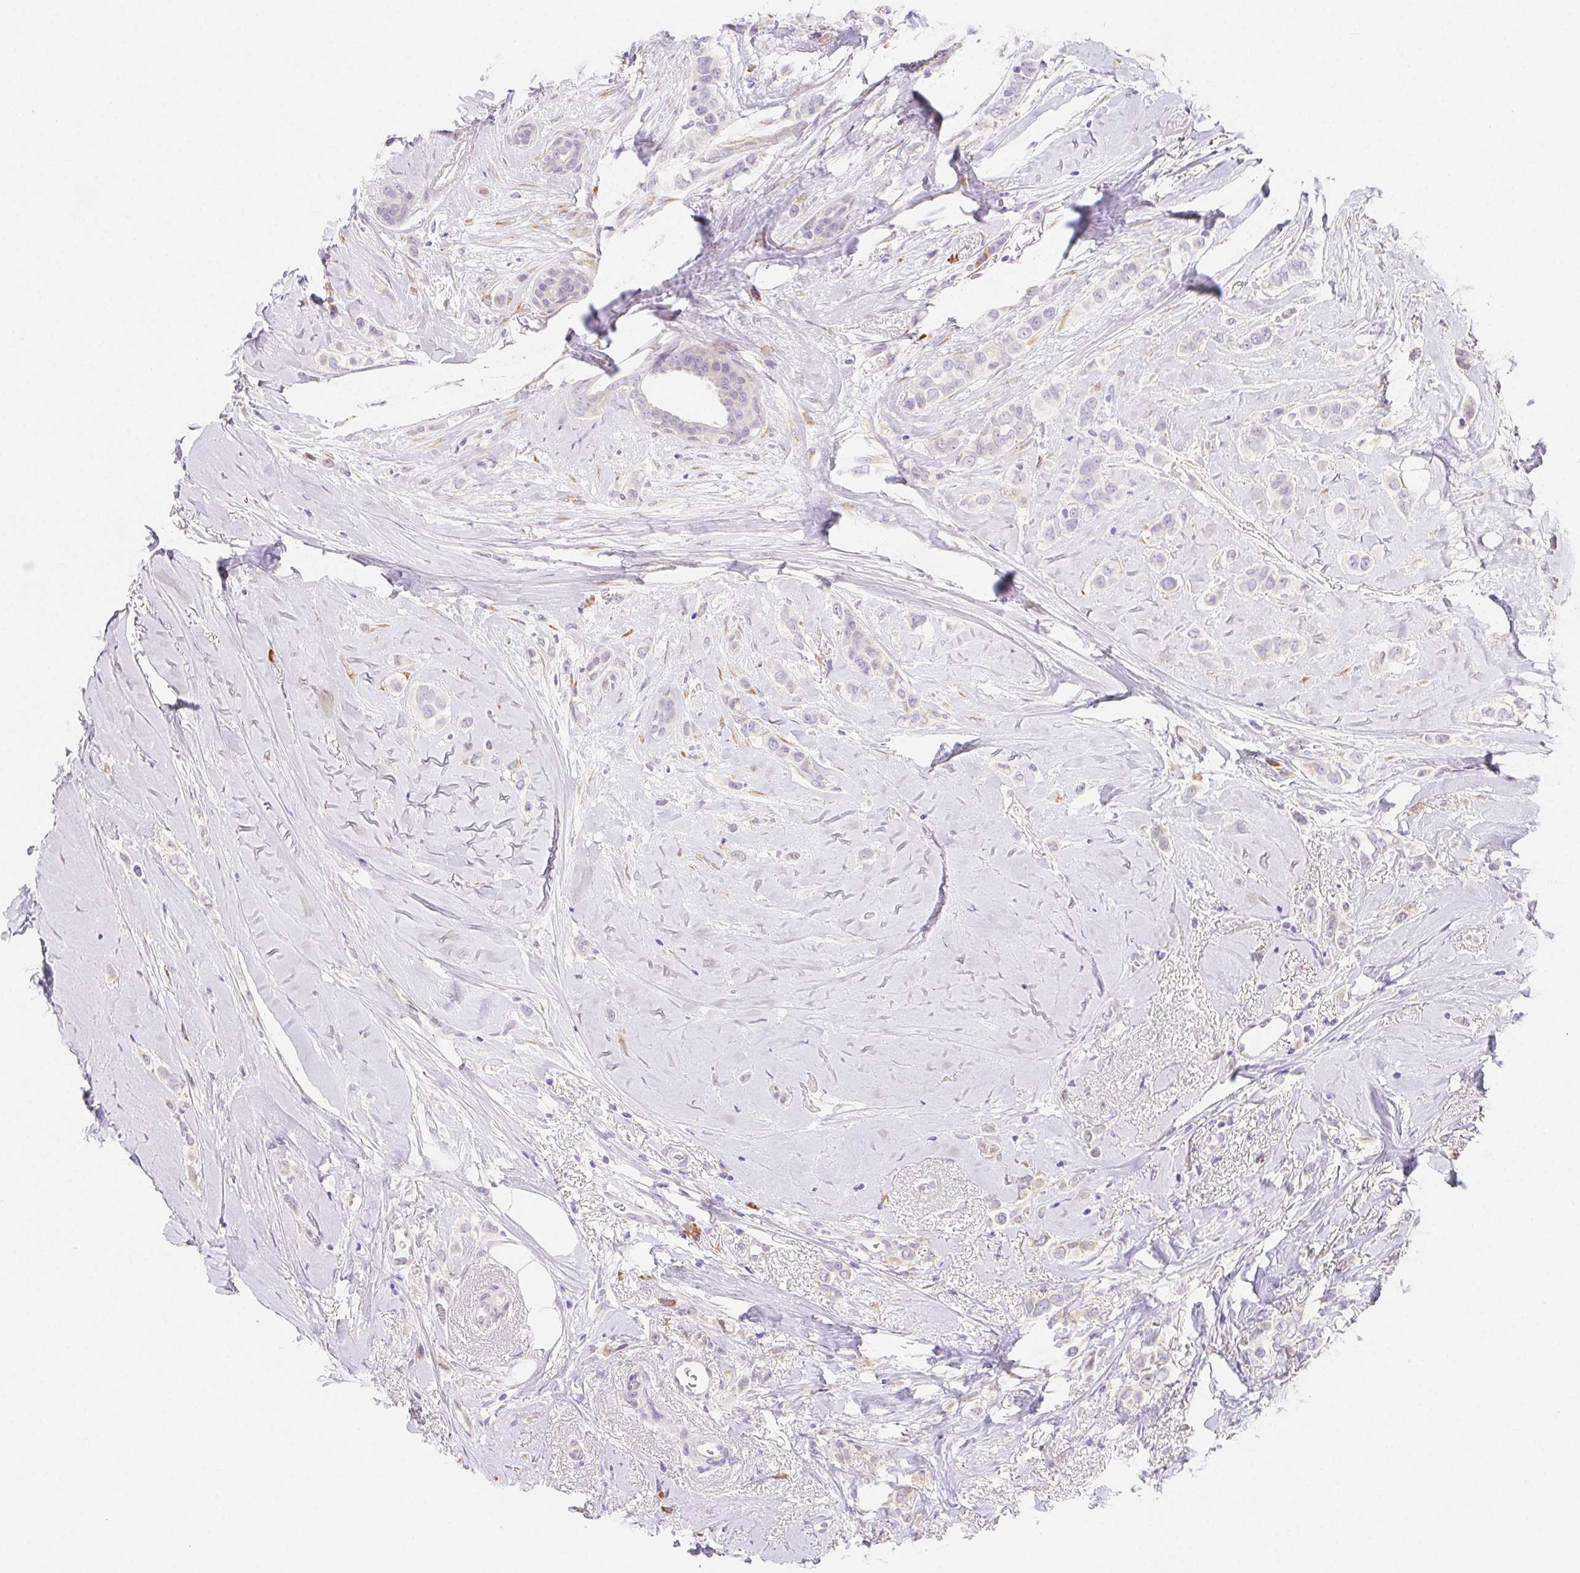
{"staining": {"intensity": "negative", "quantity": "none", "location": "none"}, "tissue": "breast cancer", "cell_type": "Tumor cells", "image_type": "cancer", "snomed": [{"axis": "morphology", "description": "Lobular carcinoma"}, {"axis": "topography", "description": "Breast"}], "caption": "DAB immunohistochemical staining of human breast cancer (lobular carcinoma) reveals no significant expression in tumor cells.", "gene": "ZBBX", "patient": {"sex": "female", "age": 66}}